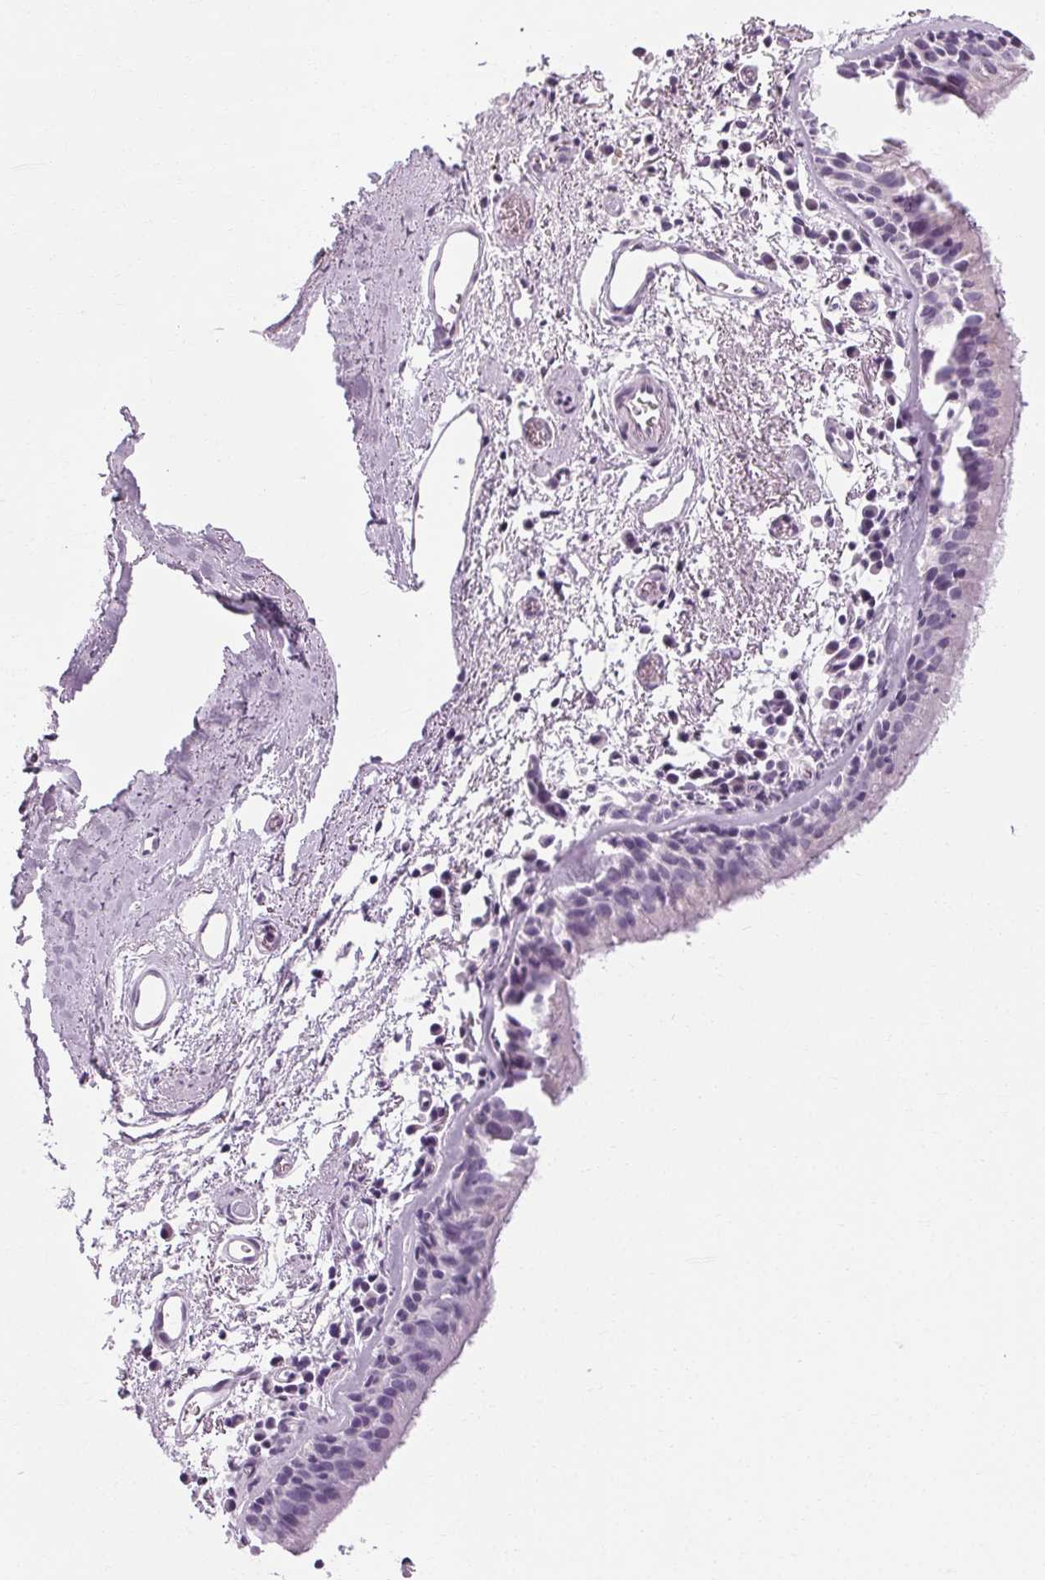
{"staining": {"intensity": "negative", "quantity": "none", "location": "none"}, "tissue": "bronchus", "cell_type": "Respiratory epithelial cells", "image_type": "normal", "snomed": [{"axis": "morphology", "description": "Normal tissue, NOS"}, {"axis": "morphology", "description": "Adenocarcinoma, NOS"}, {"axis": "topography", "description": "Bronchus"}], "caption": "A histopathology image of human bronchus is negative for staining in respiratory epithelial cells. (Immunohistochemistry, brightfield microscopy, high magnification).", "gene": "POMC", "patient": {"sex": "male", "age": 68}}